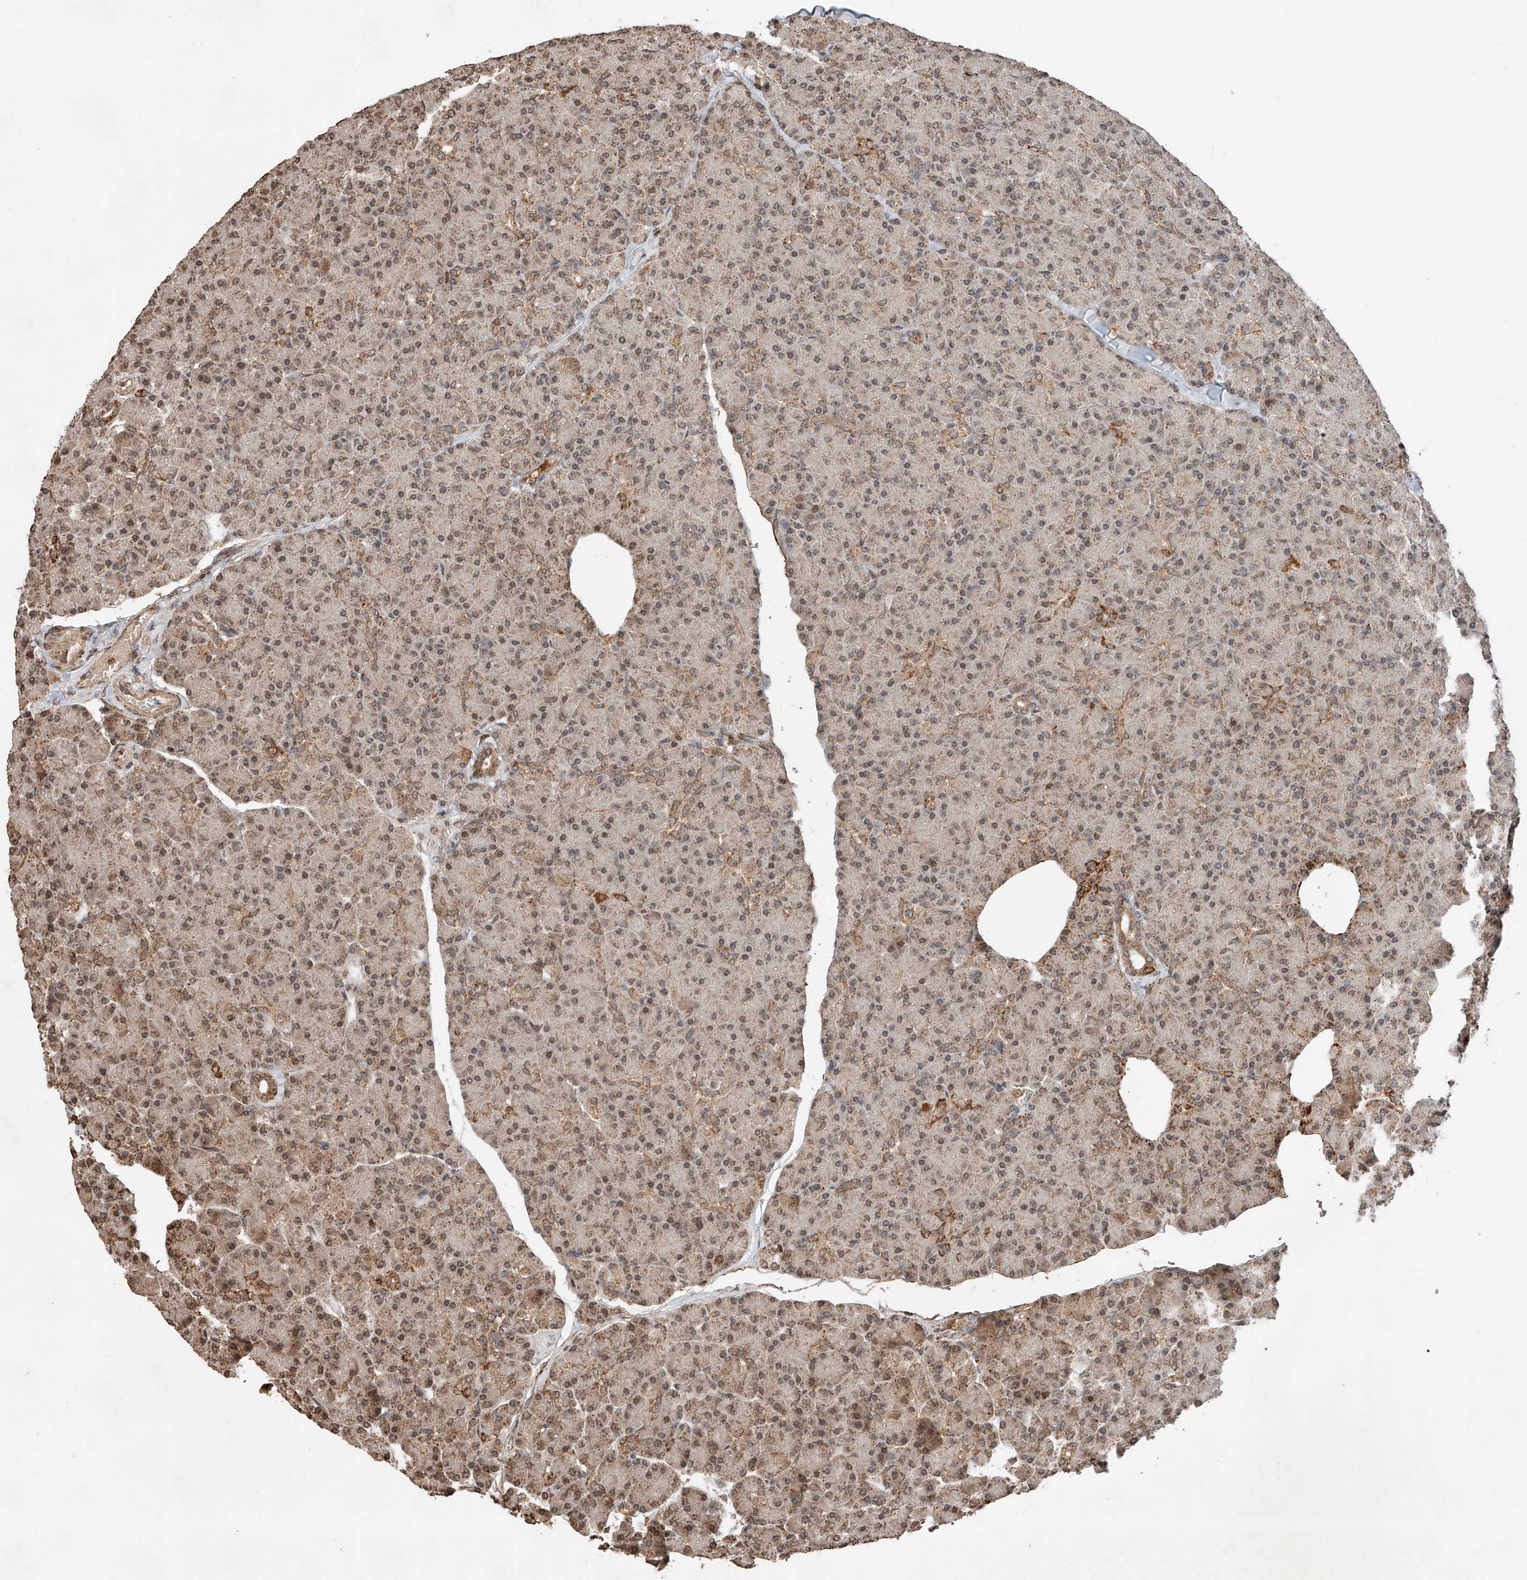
{"staining": {"intensity": "moderate", "quantity": "25%-75%", "location": "cytoplasmic/membranous"}, "tissue": "pancreas", "cell_type": "Exocrine glandular cells", "image_type": "normal", "snomed": [{"axis": "morphology", "description": "Normal tissue, NOS"}, {"axis": "topography", "description": "Pancreas"}], "caption": "Moderate cytoplasmic/membranous staining for a protein is present in about 25%-75% of exocrine glandular cells of unremarkable pancreas using immunohistochemistry.", "gene": "ARHGAP33", "patient": {"sex": "female", "age": 43}}